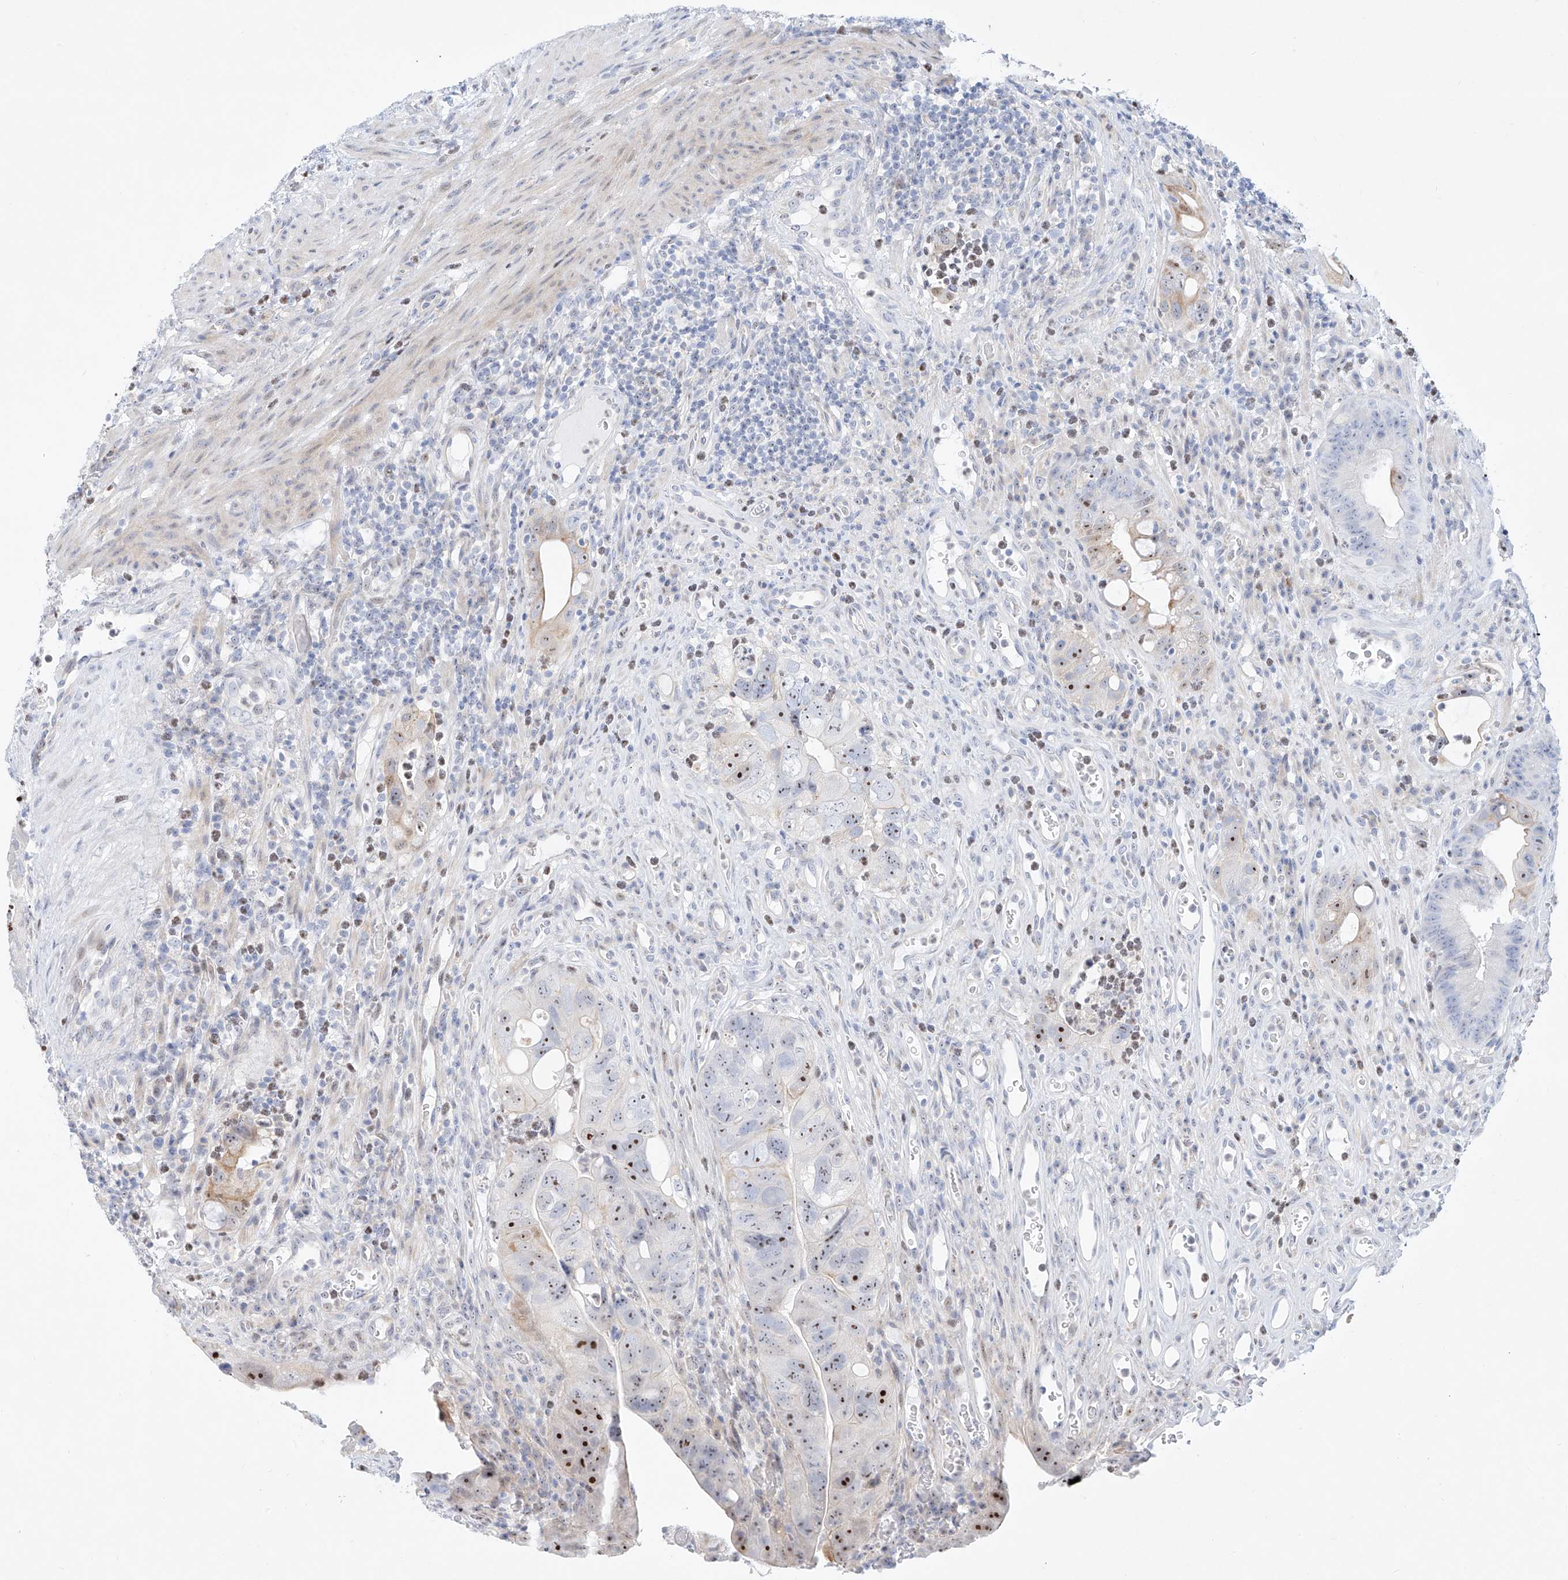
{"staining": {"intensity": "moderate", "quantity": "25%-75%", "location": "nuclear"}, "tissue": "colorectal cancer", "cell_type": "Tumor cells", "image_type": "cancer", "snomed": [{"axis": "morphology", "description": "Adenocarcinoma, NOS"}, {"axis": "topography", "description": "Rectum"}], "caption": "Immunohistochemistry (IHC) (DAB (3,3'-diaminobenzidine)) staining of human colorectal cancer demonstrates moderate nuclear protein positivity in about 25%-75% of tumor cells.", "gene": "SNU13", "patient": {"sex": "male", "age": 59}}